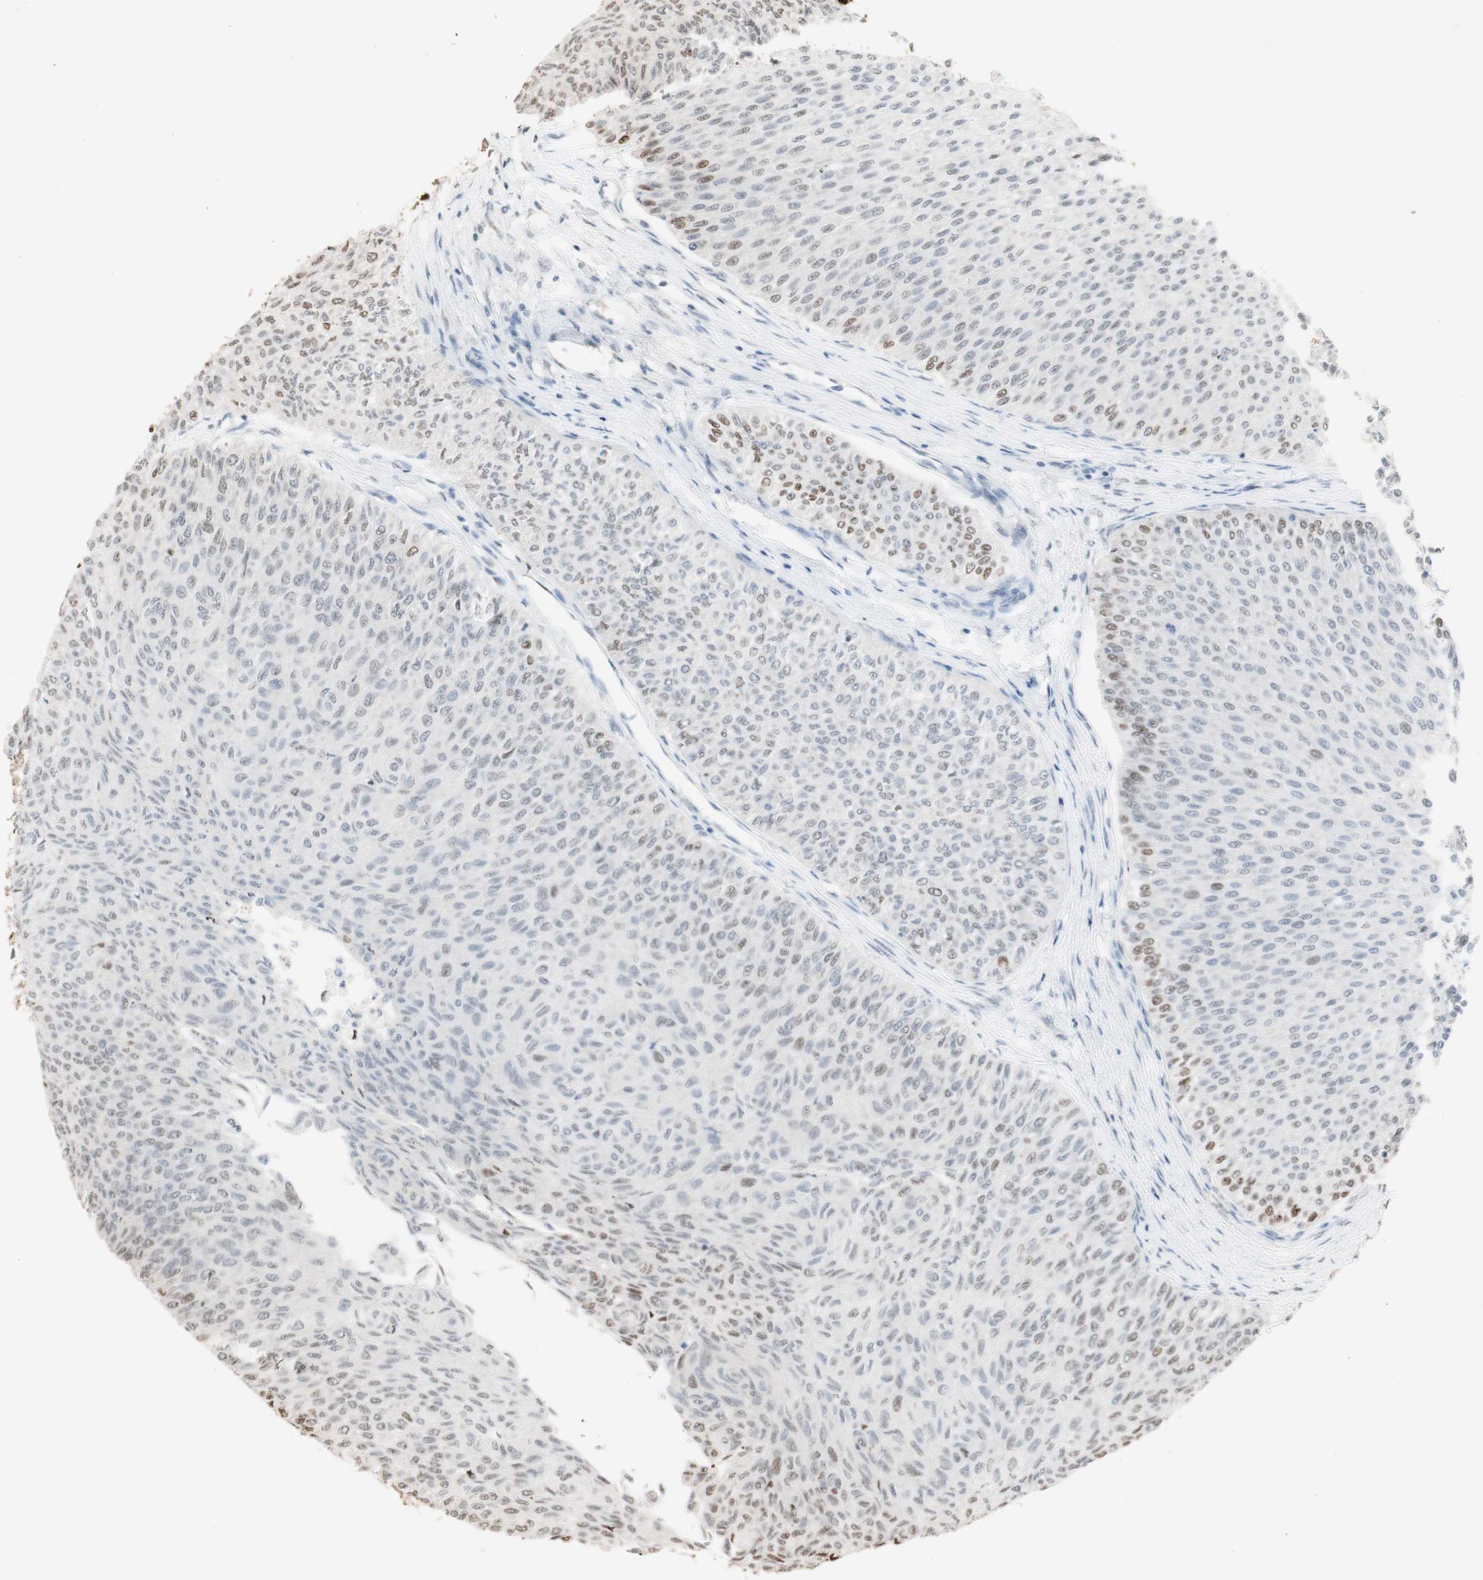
{"staining": {"intensity": "moderate", "quantity": "<25%", "location": "nuclear"}, "tissue": "urothelial cancer", "cell_type": "Tumor cells", "image_type": "cancer", "snomed": [{"axis": "morphology", "description": "Urothelial carcinoma, Low grade"}, {"axis": "topography", "description": "Urinary bladder"}], "caption": "Immunohistochemistry (IHC) micrograph of neoplastic tissue: human urothelial carcinoma (low-grade) stained using immunohistochemistry (IHC) reveals low levels of moderate protein expression localized specifically in the nuclear of tumor cells, appearing as a nuclear brown color.", "gene": "HNRNPA2B1", "patient": {"sex": "male", "age": 78}}